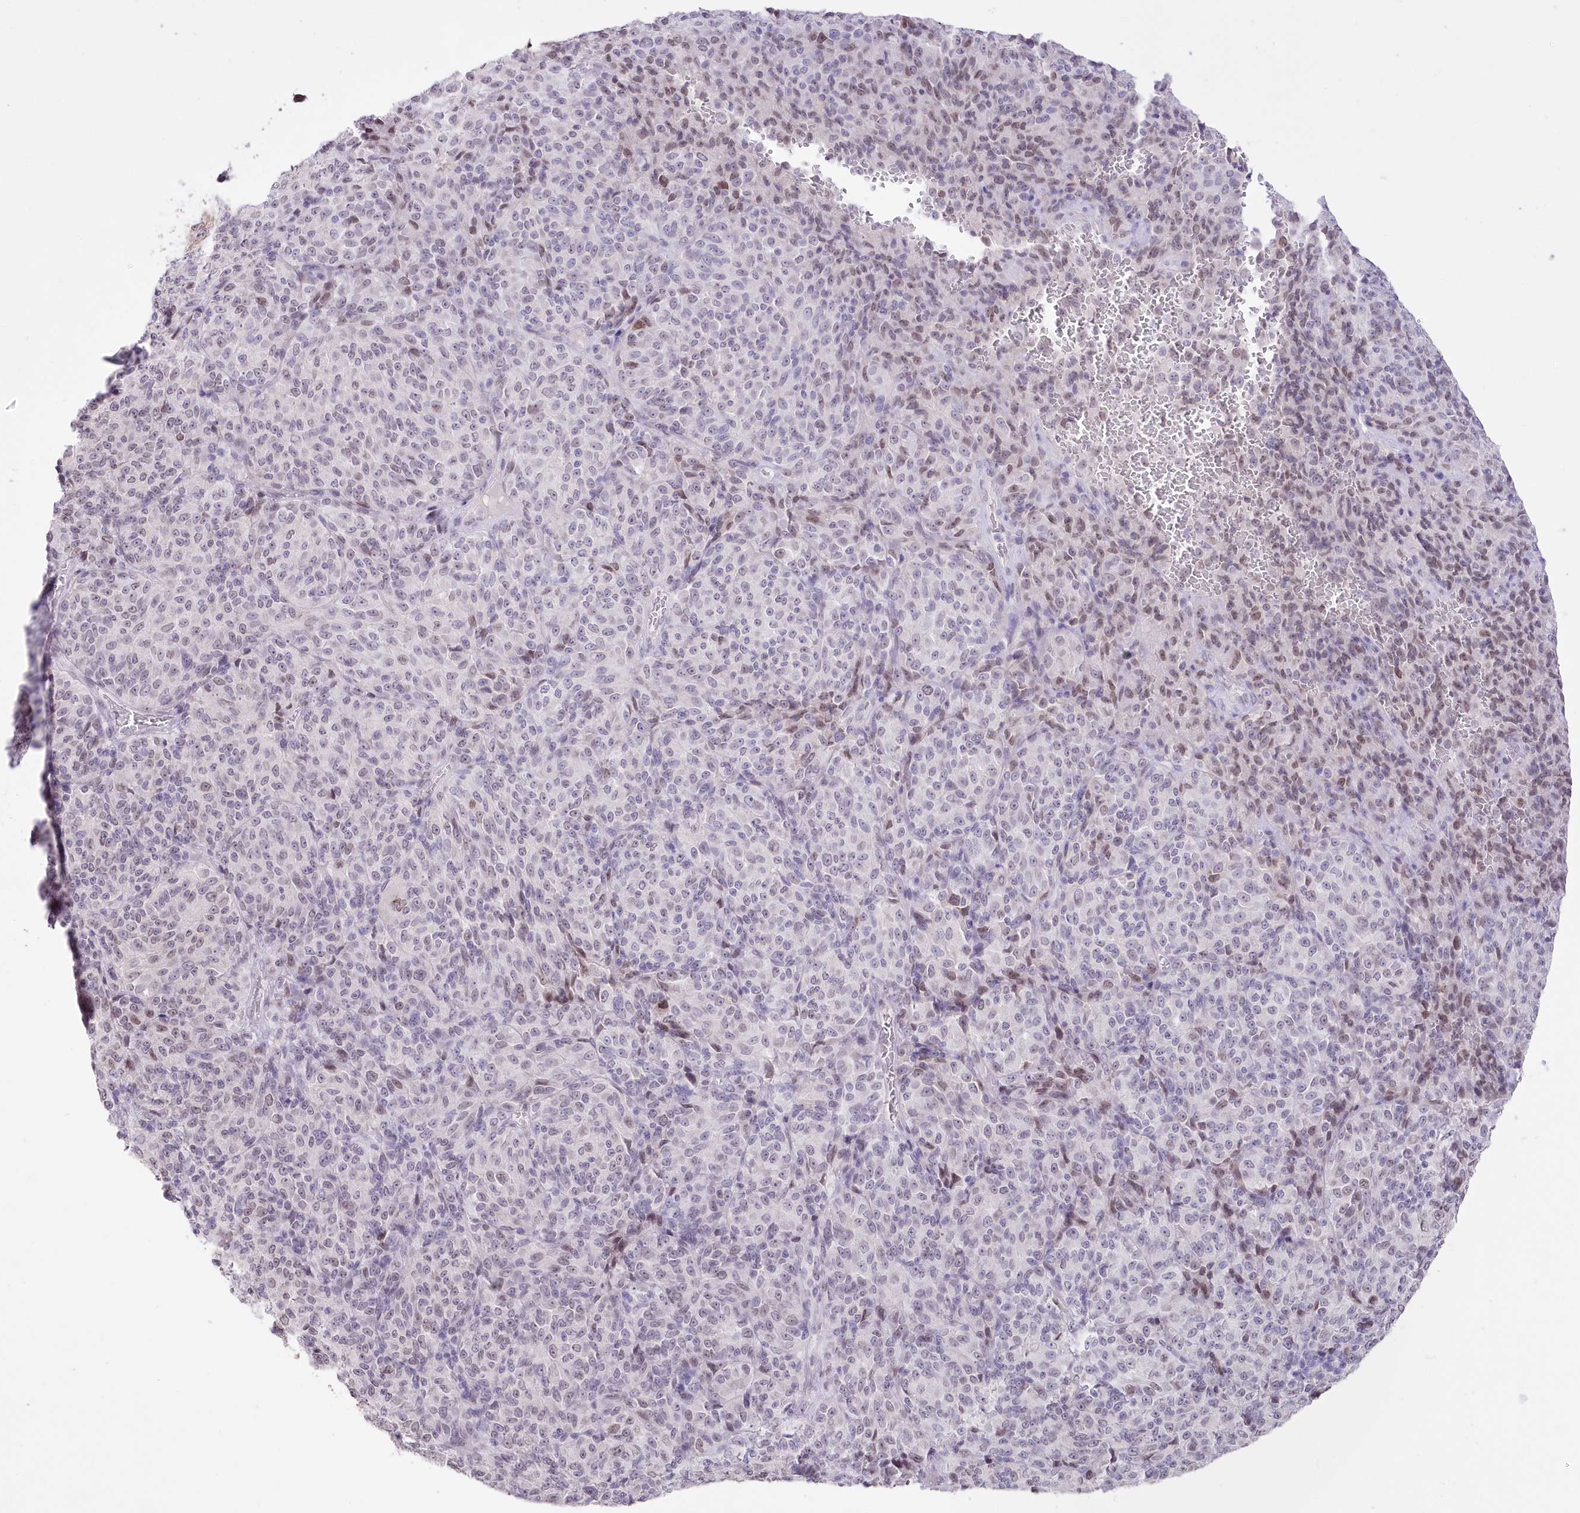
{"staining": {"intensity": "weak", "quantity": "<25%", "location": "nuclear"}, "tissue": "melanoma", "cell_type": "Tumor cells", "image_type": "cancer", "snomed": [{"axis": "morphology", "description": "Malignant melanoma, Metastatic site"}, {"axis": "topography", "description": "Brain"}], "caption": "Malignant melanoma (metastatic site) stained for a protein using immunohistochemistry exhibits no positivity tumor cells.", "gene": "SLC39A10", "patient": {"sex": "female", "age": 56}}